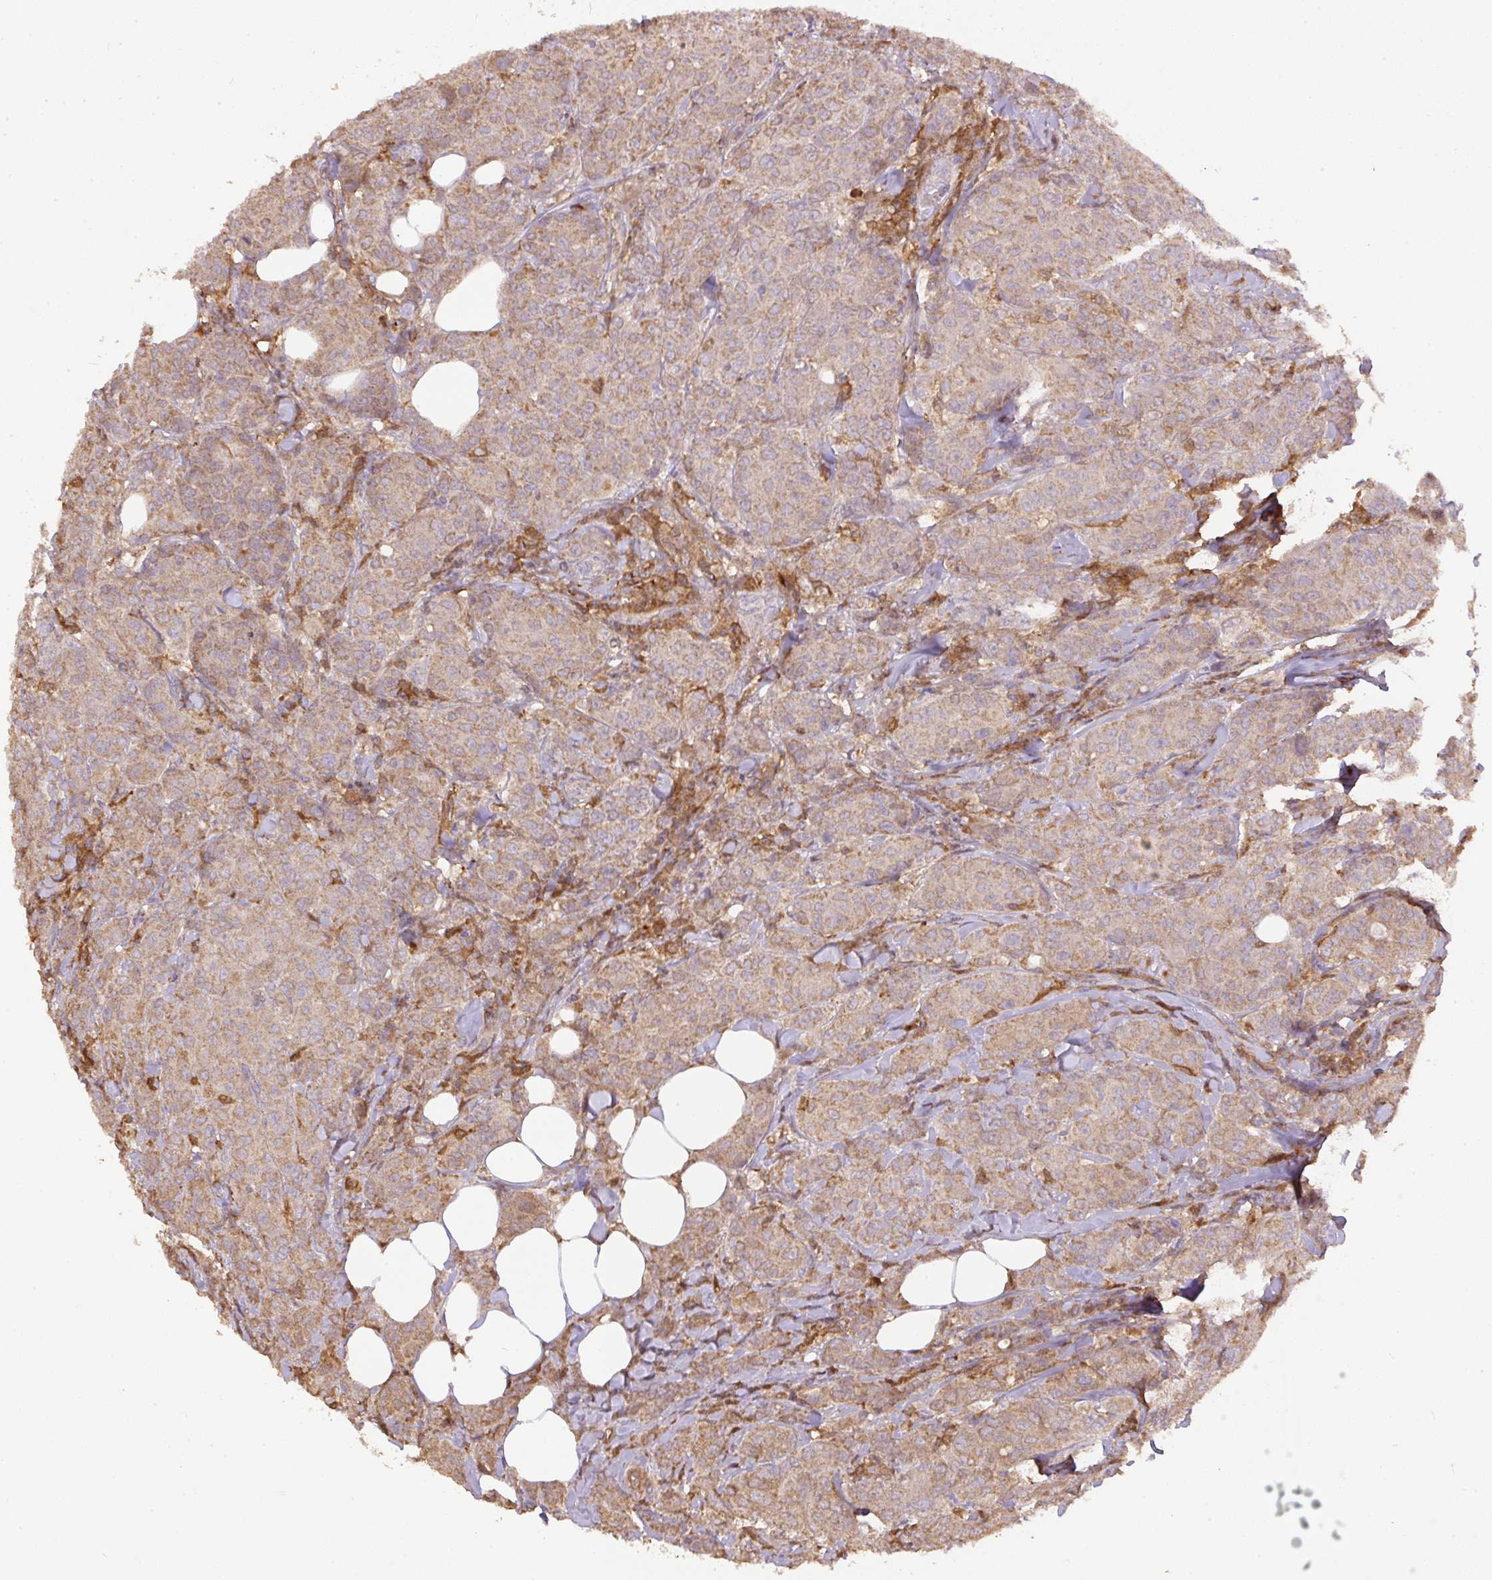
{"staining": {"intensity": "moderate", "quantity": "25%-75%", "location": "cytoplasmic/membranous"}, "tissue": "breast cancer", "cell_type": "Tumor cells", "image_type": "cancer", "snomed": [{"axis": "morphology", "description": "Duct carcinoma"}, {"axis": "topography", "description": "Breast"}], "caption": "Immunohistochemical staining of human breast cancer (intraductal carcinoma) exhibits moderate cytoplasmic/membranous protein staining in approximately 25%-75% of tumor cells. (Stains: DAB in brown, nuclei in blue, Microscopy: brightfield microscopy at high magnification).", "gene": "DAPK1", "patient": {"sex": "female", "age": 43}}